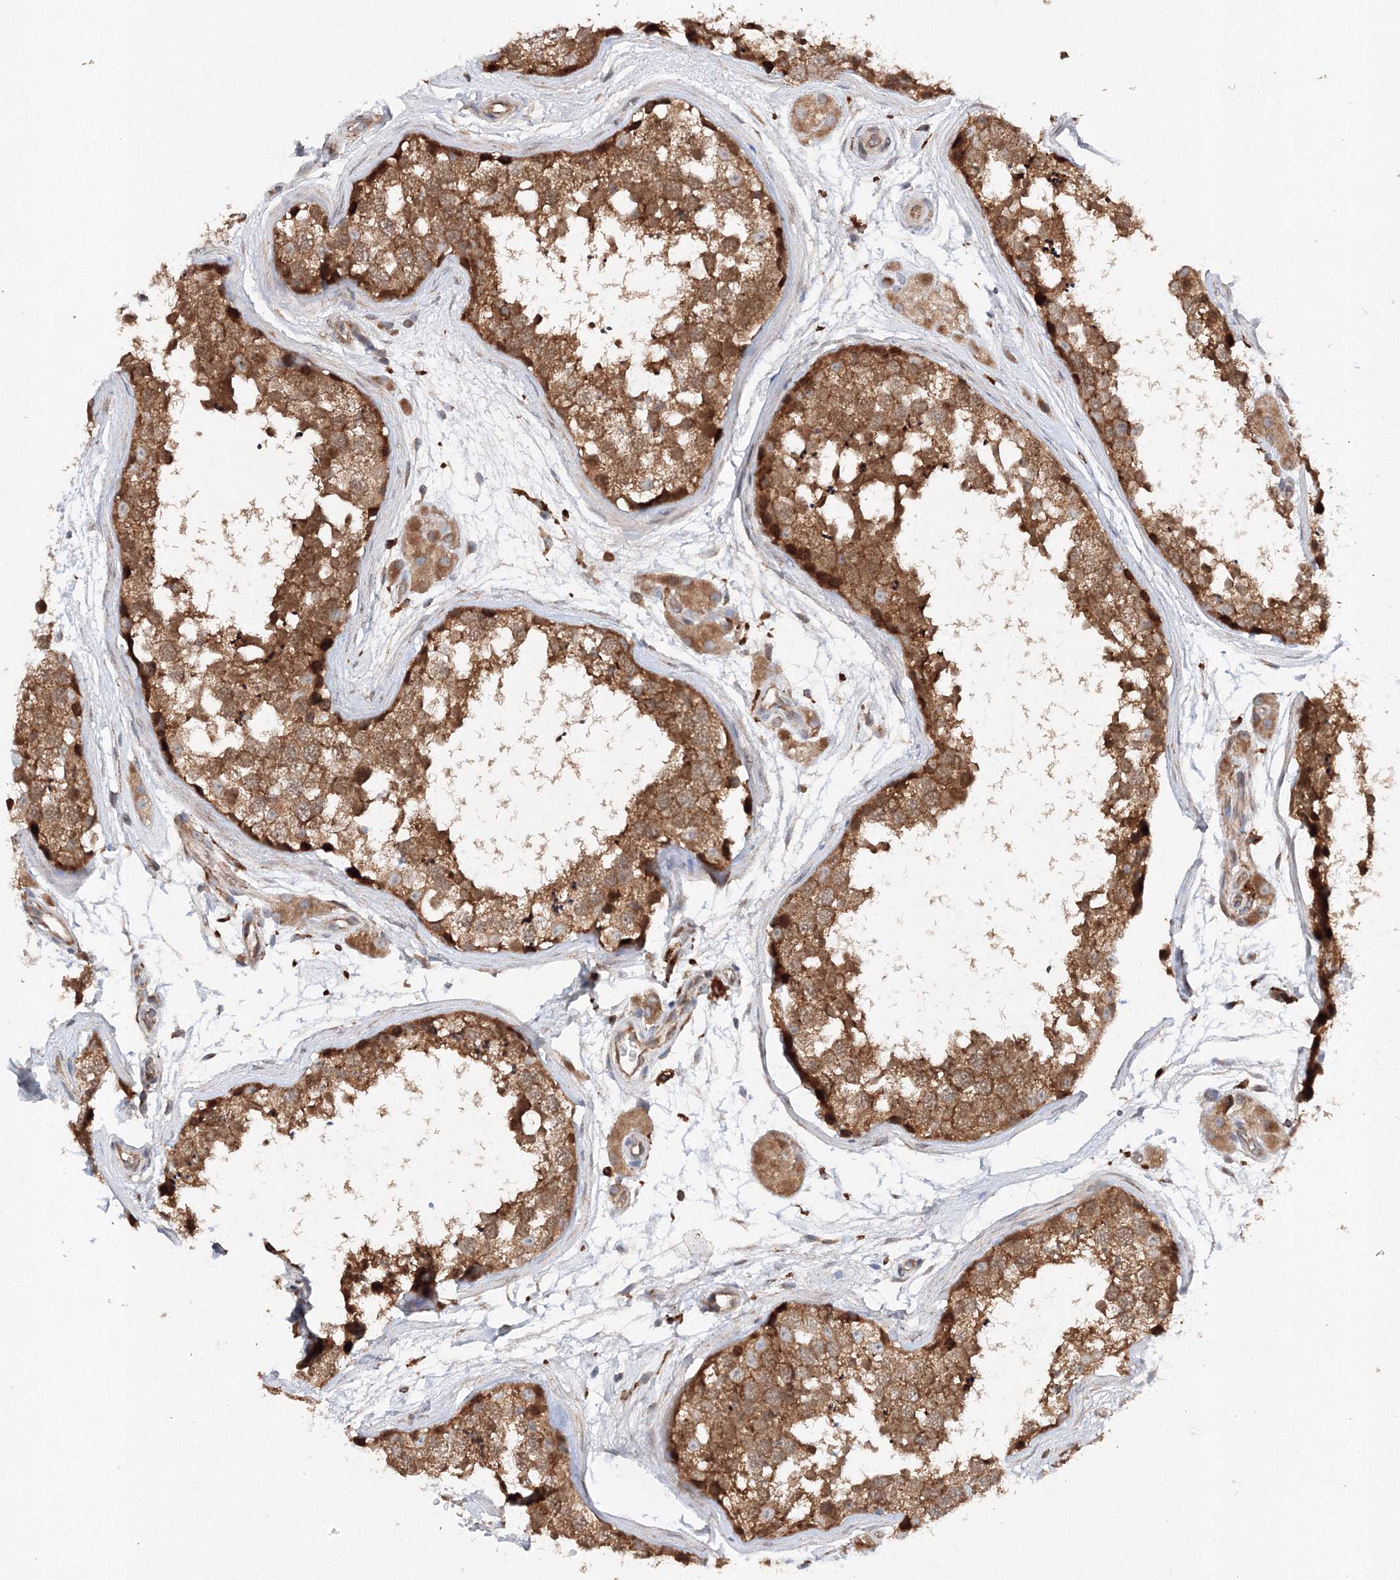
{"staining": {"intensity": "moderate", "quantity": ">75%", "location": "cytoplasmic/membranous,nuclear"}, "tissue": "testis", "cell_type": "Cells in seminiferous ducts", "image_type": "normal", "snomed": [{"axis": "morphology", "description": "Normal tissue, NOS"}, {"axis": "topography", "description": "Testis"}], "caption": "Testis stained with a brown dye displays moderate cytoplasmic/membranous,nuclear positive staining in about >75% of cells in seminiferous ducts.", "gene": "SLC36A1", "patient": {"sex": "male", "age": 56}}